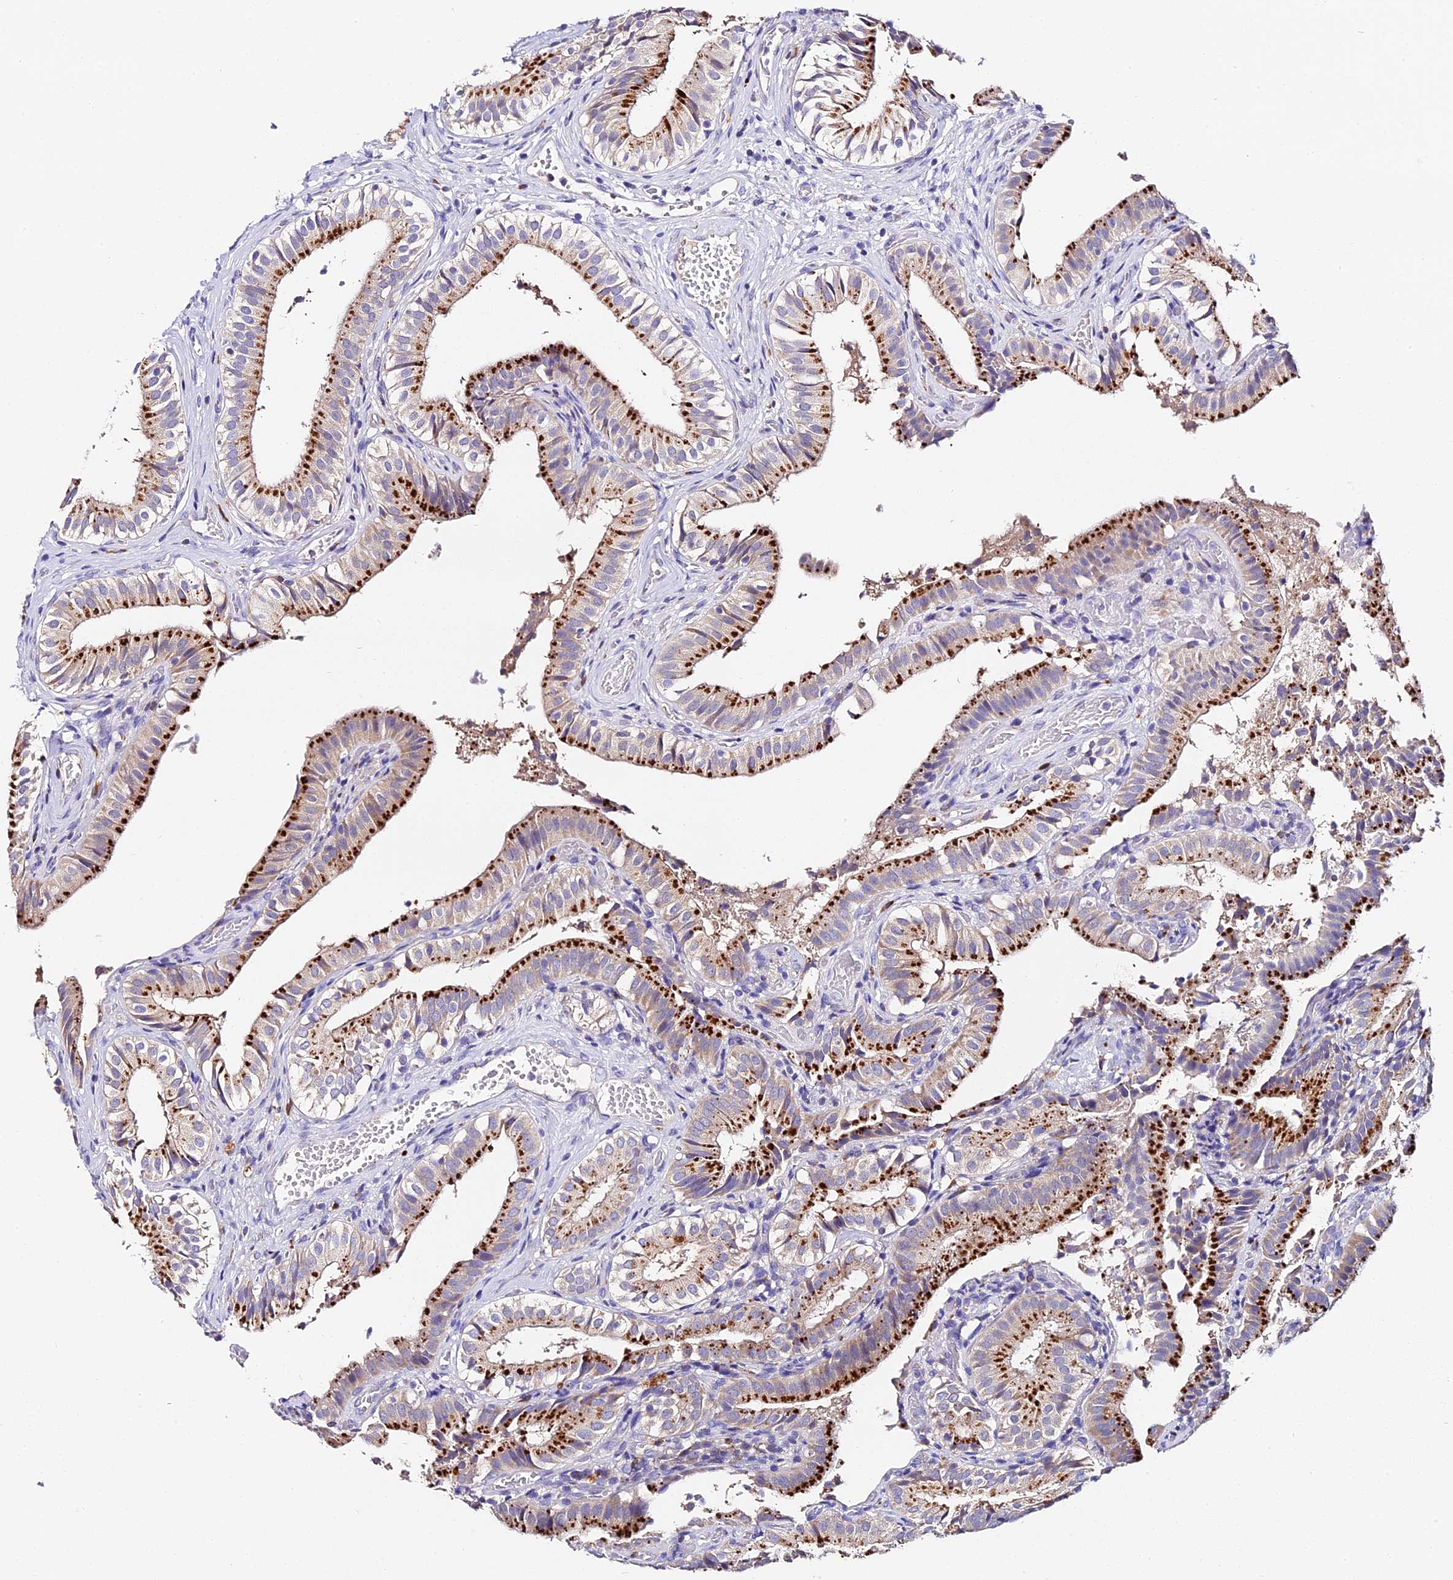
{"staining": {"intensity": "strong", "quantity": "25%-75%", "location": "cytoplasmic/membranous"}, "tissue": "gallbladder", "cell_type": "Glandular cells", "image_type": "normal", "snomed": [{"axis": "morphology", "description": "Normal tissue, NOS"}, {"axis": "topography", "description": "Gallbladder"}], "caption": "Gallbladder stained with a brown dye demonstrates strong cytoplasmic/membranous positive positivity in about 25%-75% of glandular cells.", "gene": "LYPD6", "patient": {"sex": "female", "age": 47}}